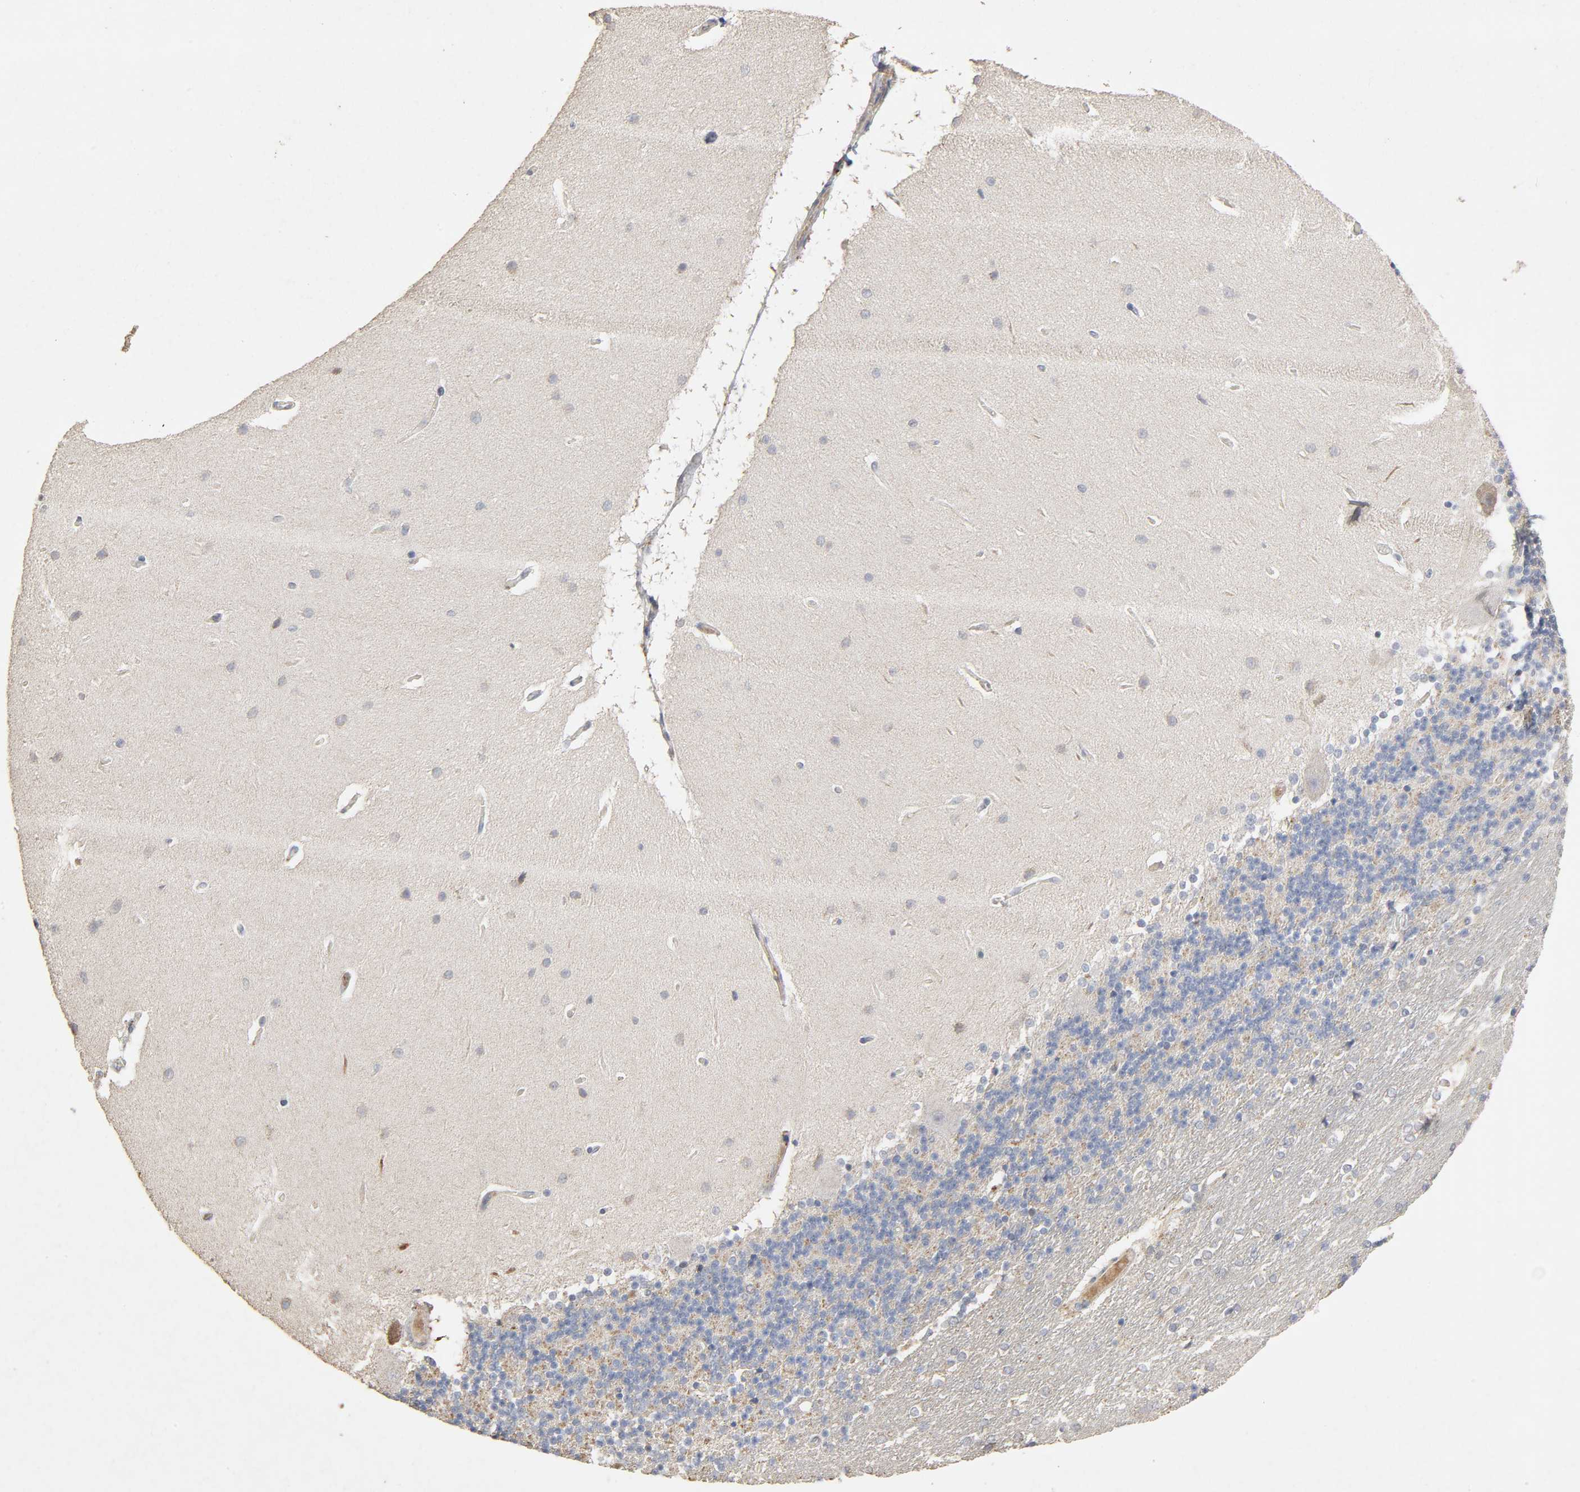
{"staining": {"intensity": "weak", "quantity": ">75%", "location": "cytoplasmic/membranous"}, "tissue": "cerebellum", "cell_type": "Cells in granular layer", "image_type": "normal", "snomed": [{"axis": "morphology", "description": "Normal tissue, NOS"}, {"axis": "topography", "description": "Cerebellum"}], "caption": "Immunohistochemistry (IHC) image of unremarkable human cerebellum stained for a protein (brown), which displays low levels of weak cytoplasmic/membranous positivity in approximately >75% of cells in granular layer.", "gene": "CDK6", "patient": {"sex": "female", "age": 54}}